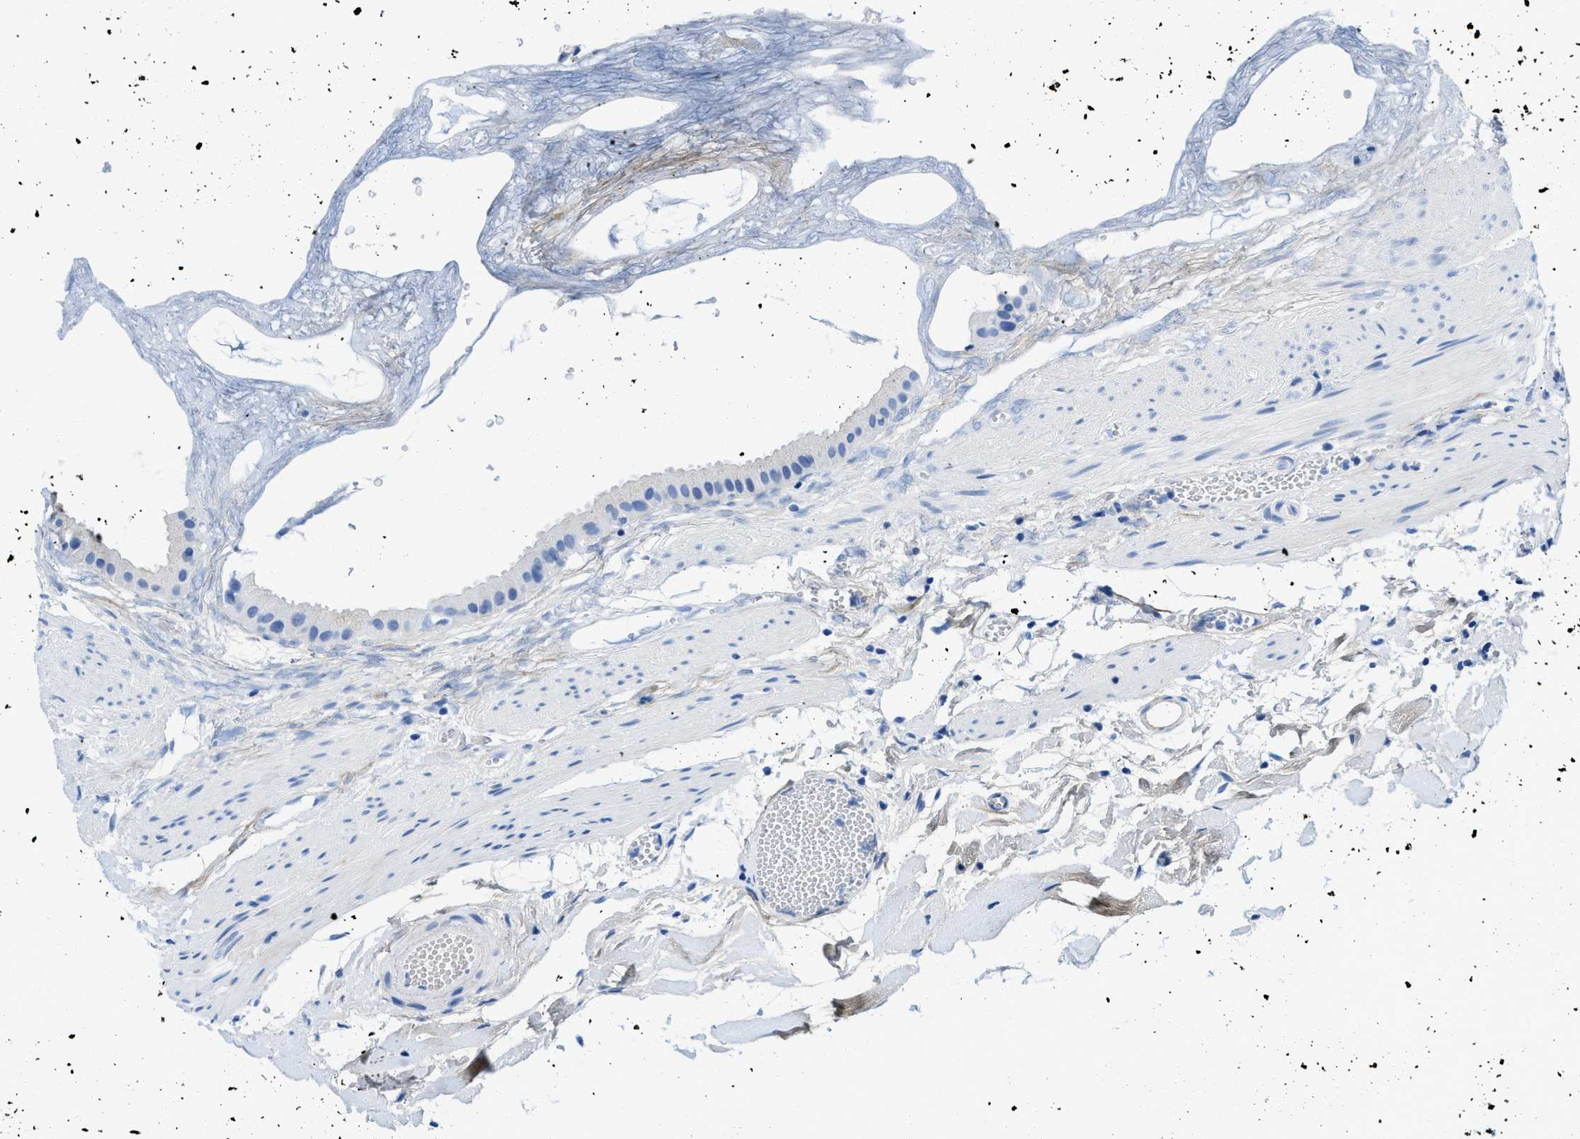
{"staining": {"intensity": "negative", "quantity": "none", "location": "none"}, "tissue": "gallbladder", "cell_type": "Glandular cells", "image_type": "normal", "snomed": [{"axis": "morphology", "description": "Normal tissue, NOS"}, {"axis": "topography", "description": "Gallbladder"}], "caption": "Immunohistochemistry (IHC) of normal human gallbladder shows no staining in glandular cells. (Brightfield microscopy of DAB (3,3'-diaminobenzidine) IHC at high magnification).", "gene": "COL3A1", "patient": {"sex": "female", "age": 64}}